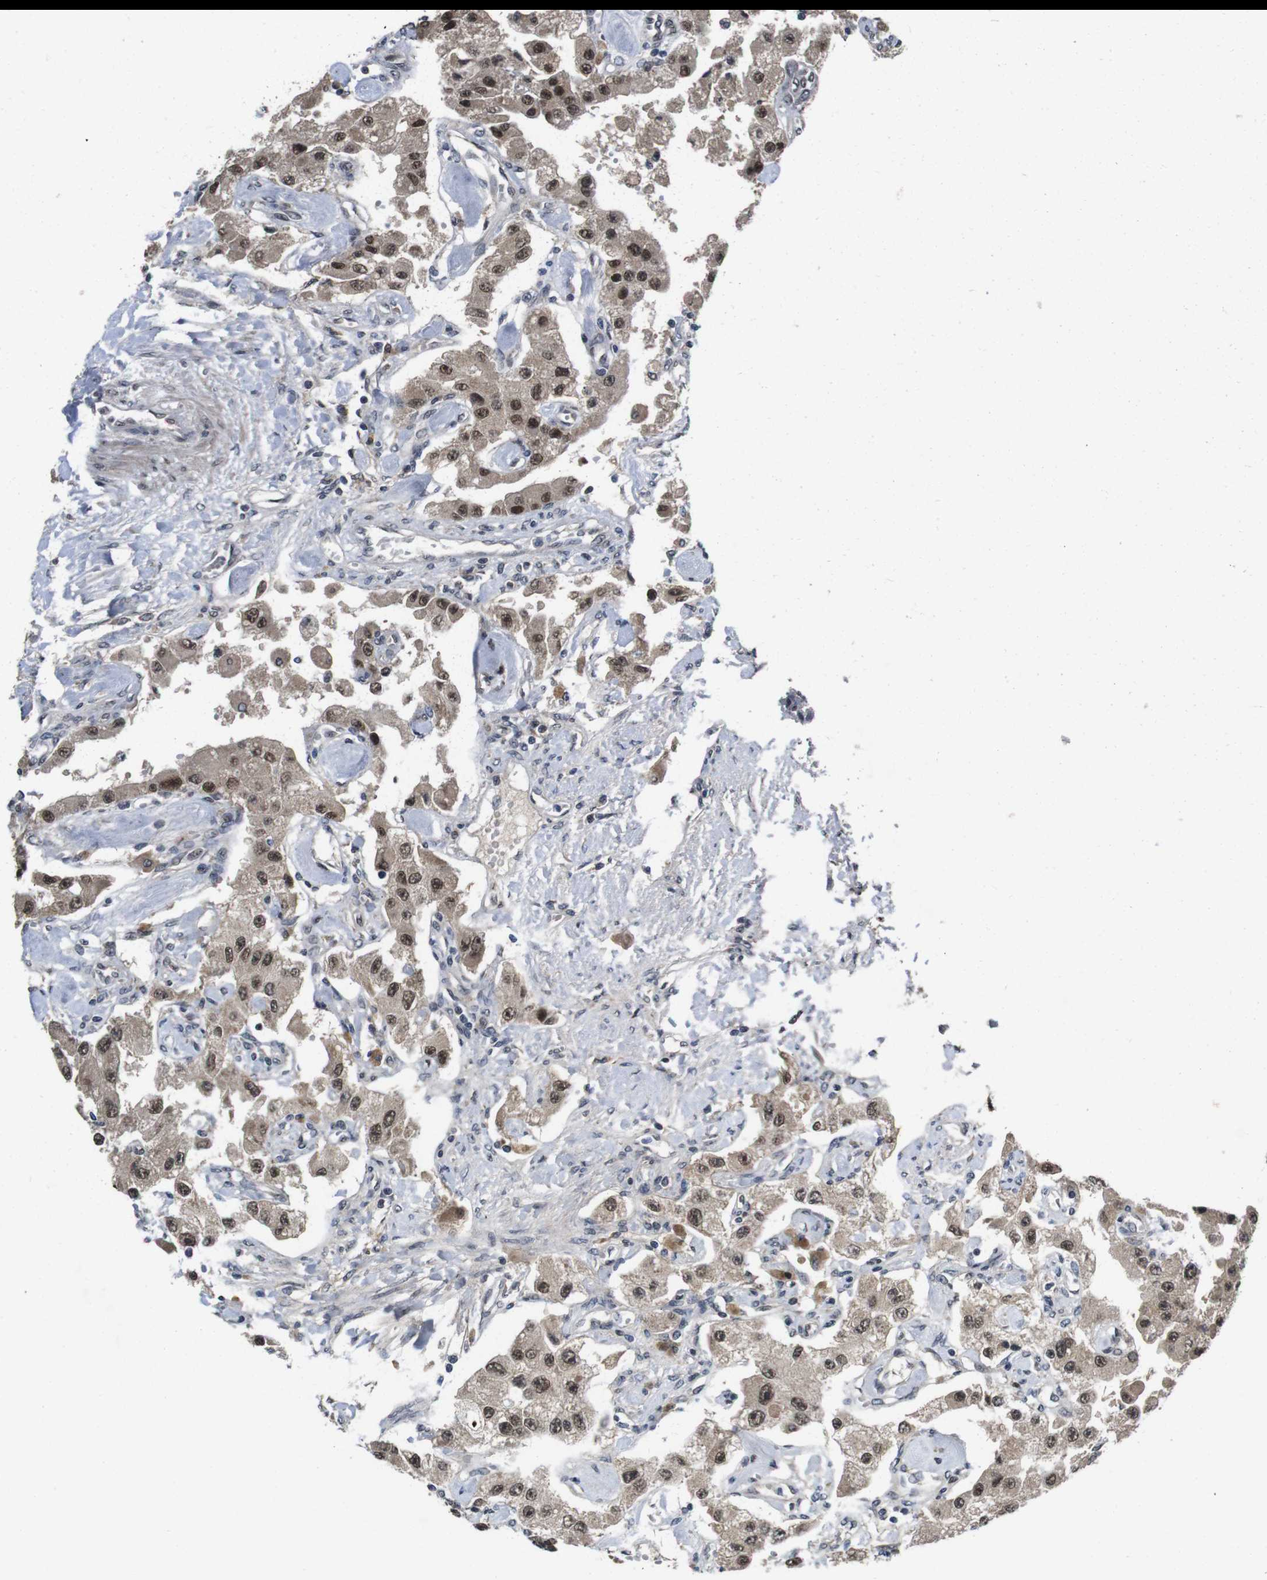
{"staining": {"intensity": "moderate", "quantity": ">75%", "location": "nuclear"}, "tissue": "carcinoid", "cell_type": "Tumor cells", "image_type": "cancer", "snomed": [{"axis": "morphology", "description": "Carcinoid, malignant, NOS"}, {"axis": "topography", "description": "Pancreas"}], "caption": "An image of malignant carcinoid stained for a protein shows moderate nuclear brown staining in tumor cells.", "gene": "ZBTB46", "patient": {"sex": "male", "age": 41}}